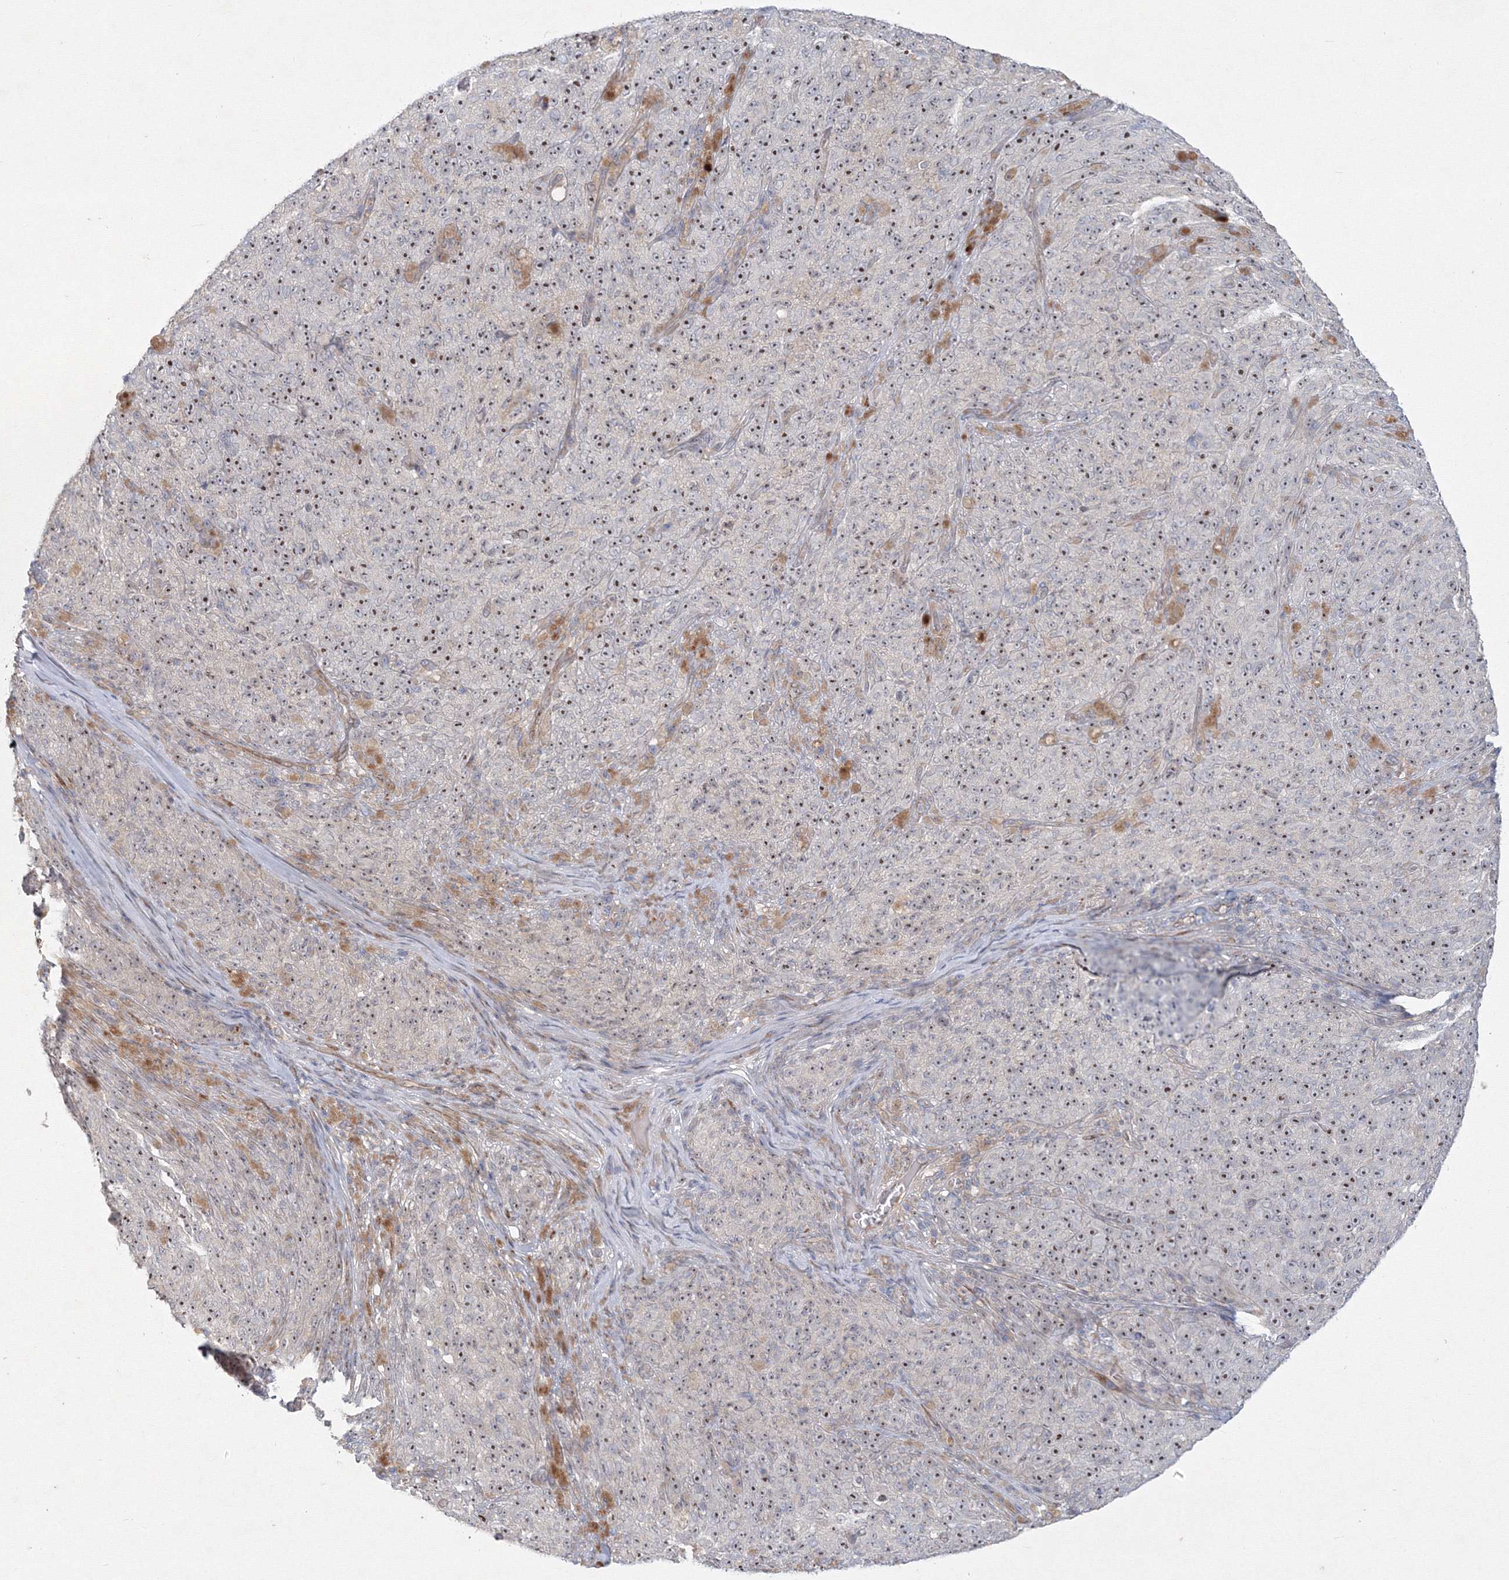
{"staining": {"intensity": "moderate", "quantity": "25%-75%", "location": "nuclear"}, "tissue": "melanoma", "cell_type": "Tumor cells", "image_type": "cancer", "snomed": [{"axis": "morphology", "description": "Malignant melanoma, NOS"}, {"axis": "topography", "description": "Skin"}], "caption": "Malignant melanoma was stained to show a protein in brown. There is medium levels of moderate nuclear positivity in approximately 25%-75% of tumor cells. (DAB (3,3'-diaminobenzidine) IHC, brown staining for protein, blue staining for nuclei).", "gene": "WDR49", "patient": {"sex": "female", "age": 82}}